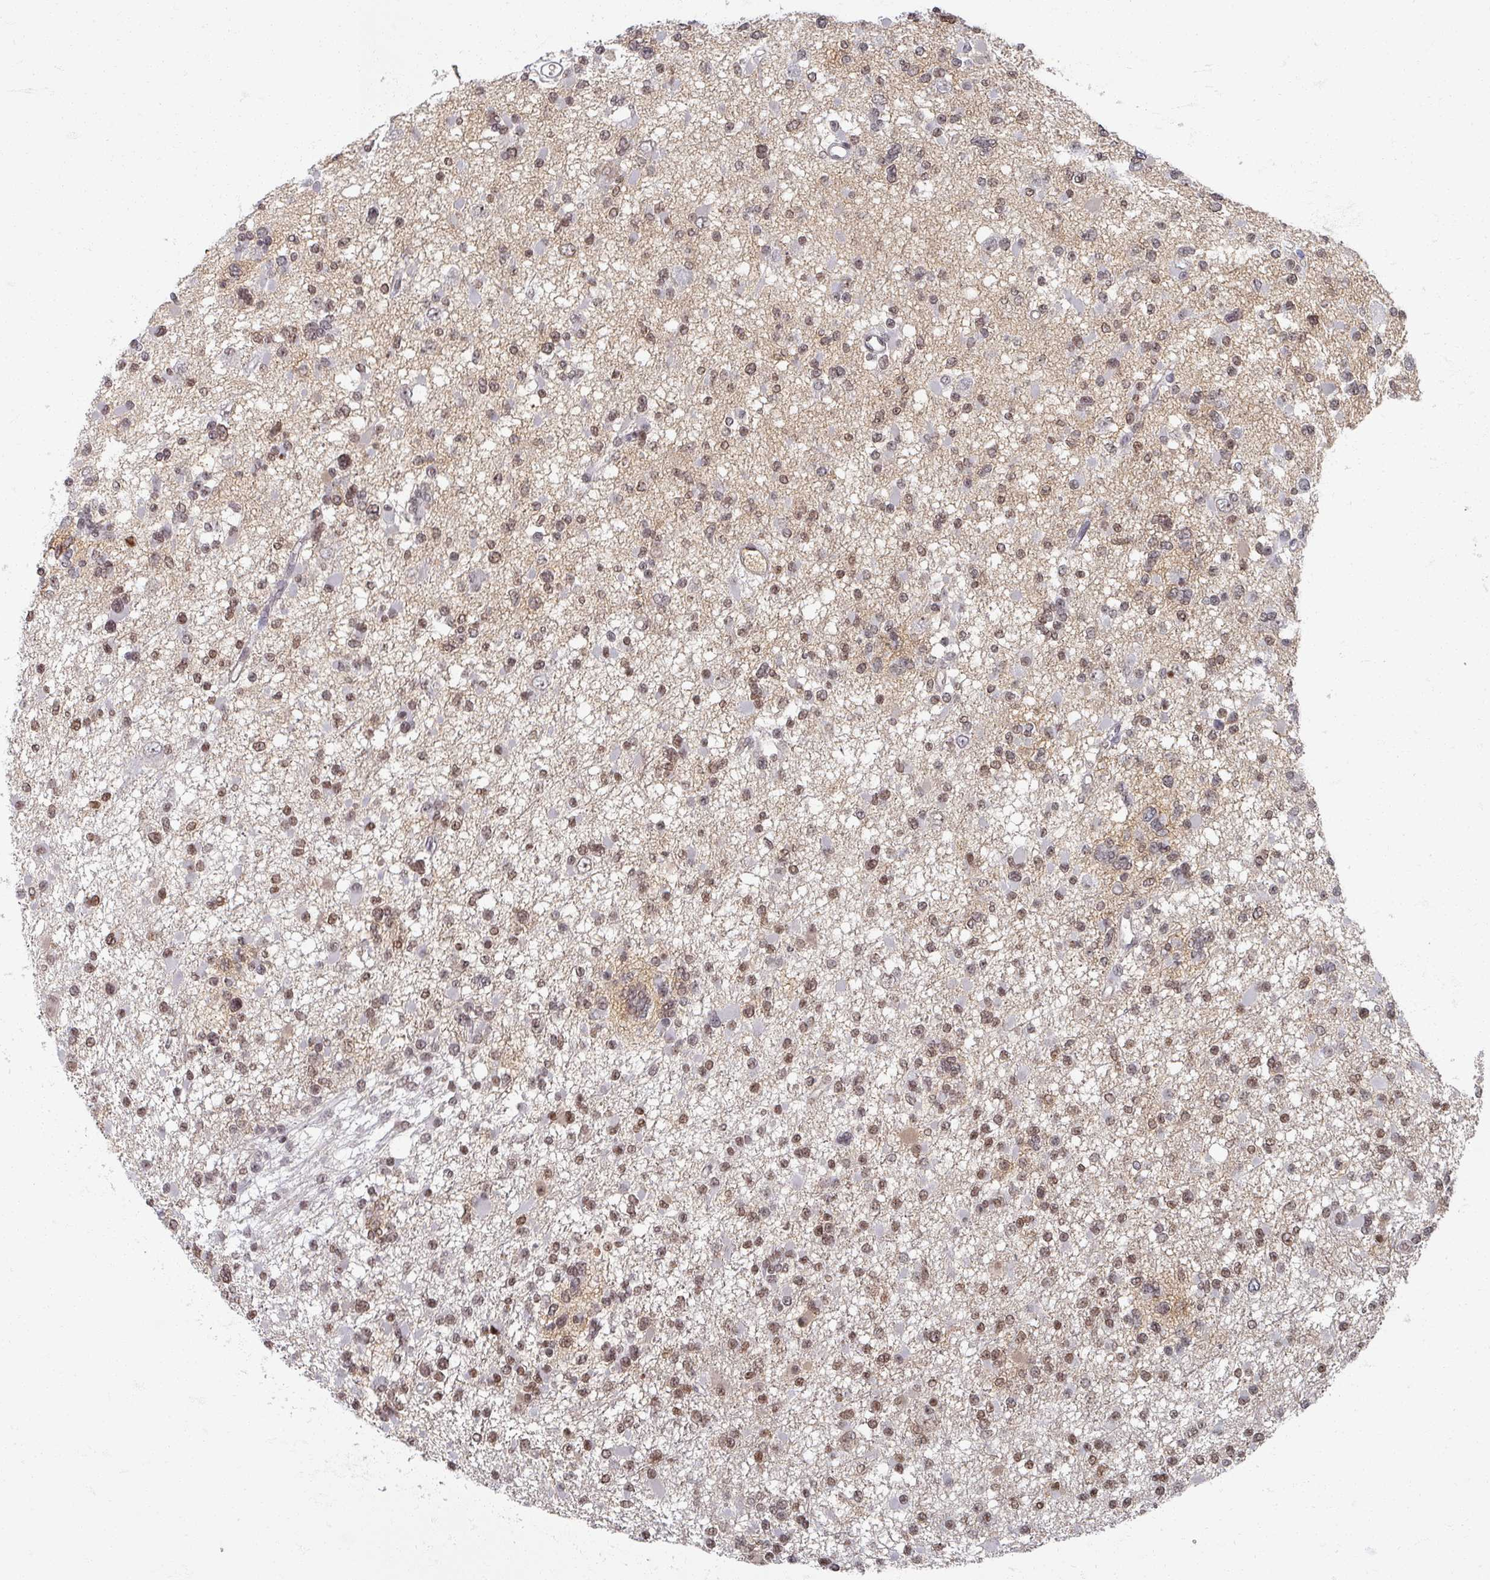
{"staining": {"intensity": "moderate", "quantity": ">75%", "location": "nuclear"}, "tissue": "glioma", "cell_type": "Tumor cells", "image_type": "cancer", "snomed": [{"axis": "morphology", "description": "Glioma, malignant, Low grade"}, {"axis": "topography", "description": "Brain"}], "caption": "Protein expression analysis of human malignant low-grade glioma reveals moderate nuclear staining in about >75% of tumor cells. Using DAB (3,3'-diaminobenzidine) (brown) and hematoxylin (blue) stains, captured at high magnification using brightfield microscopy.", "gene": "OMG", "patient": {"sex": "female", "age": 22}}